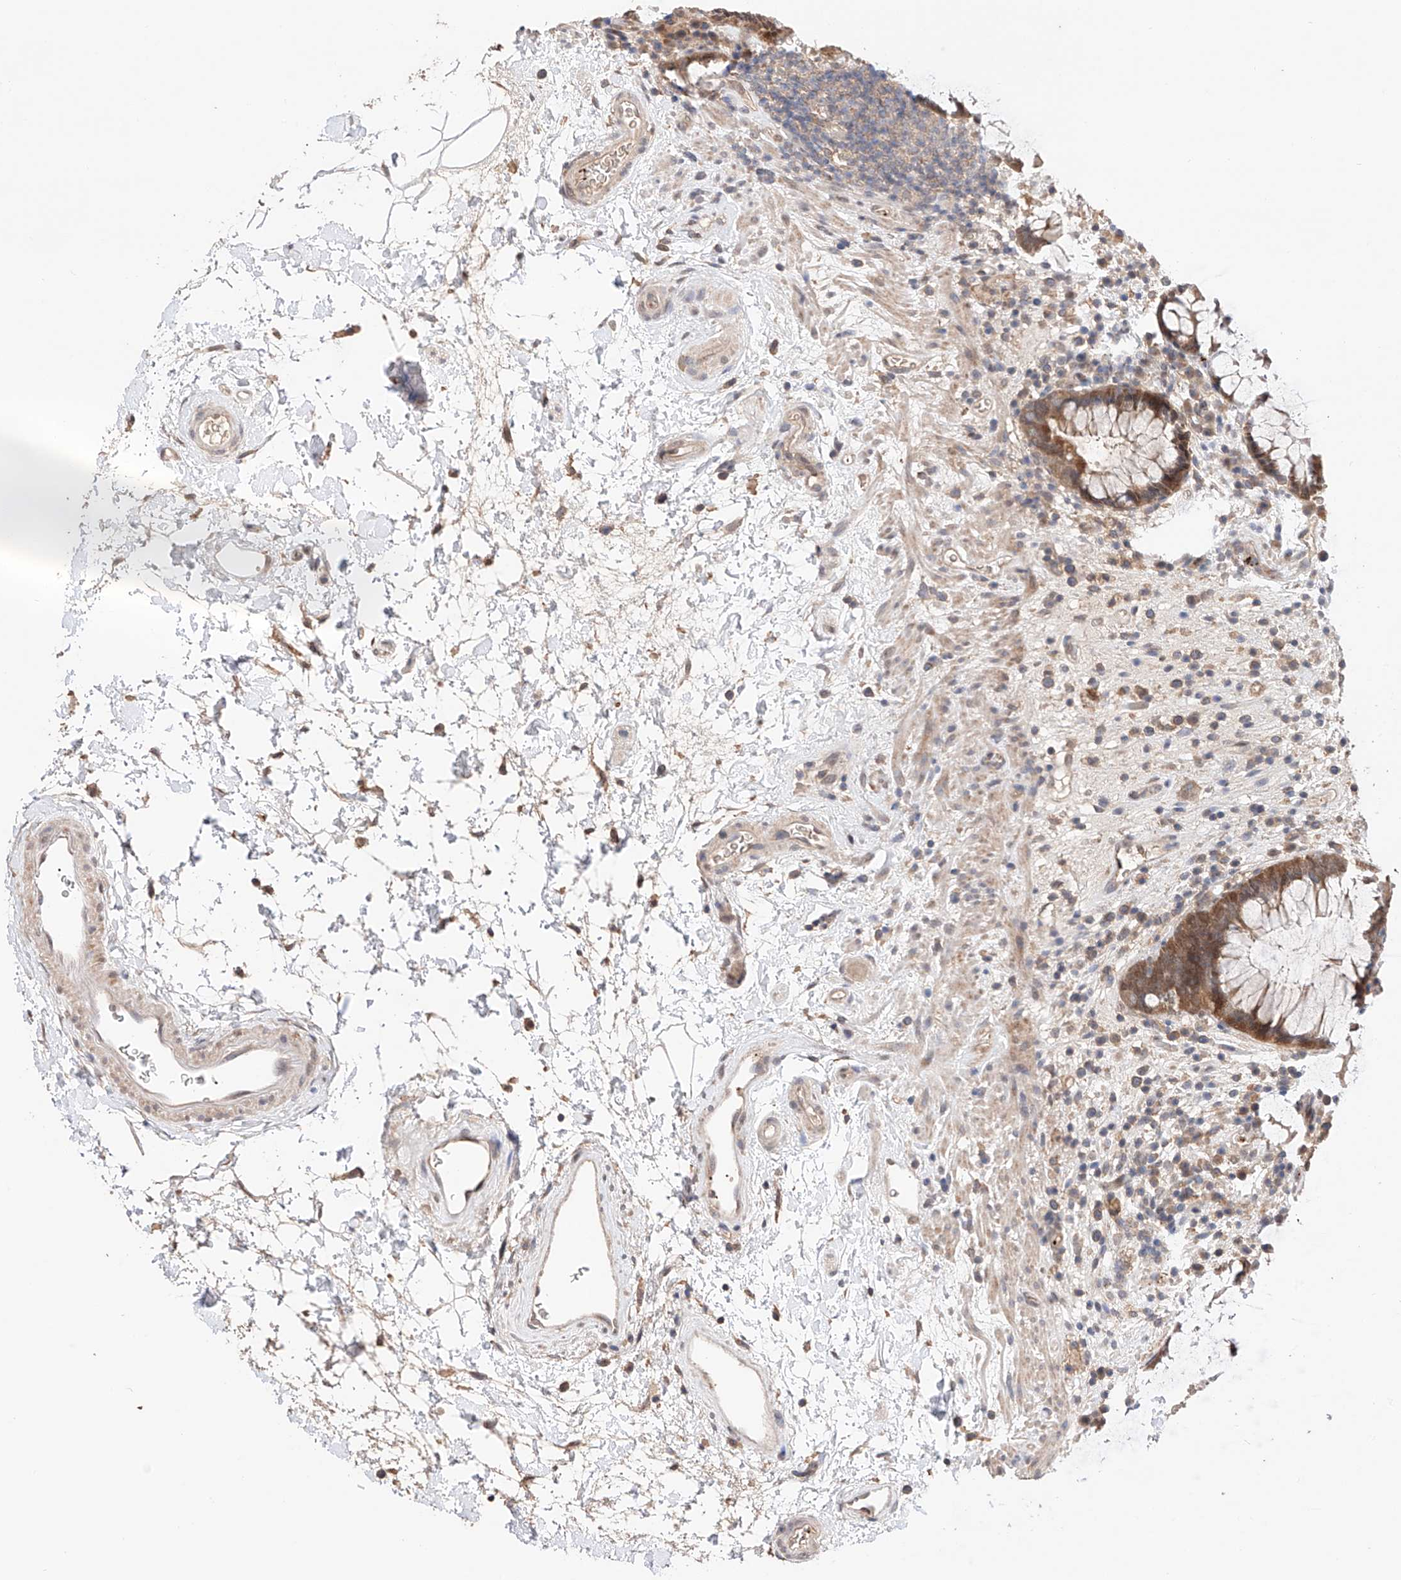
{"staining": {"intensity": "moderate", "quantity": ">75%", "location": "cytoplasmic/membranous"}, "tissue": "rectum", "cell_type": "Glandular cells", "image_type": "normal", "snomed": [{"axis": "morphology", "description": "Normal tissue, NOS"}, {"axis": "topography", "description": "Rectum"}], "caption": "Brown immunohistochemical staining in normal human rectum shows moderate cytoplasmic/membranous expression in approximately >75% of glandular cells. The staining is performed using DAB (3,3'-diaminobenzidine) brown chromogen to label protein expression. The nuclei are counter-stained blue using hematoxylin.", "gene": "ZFHX2", "patient": {"sex": "male", "age": 51}}